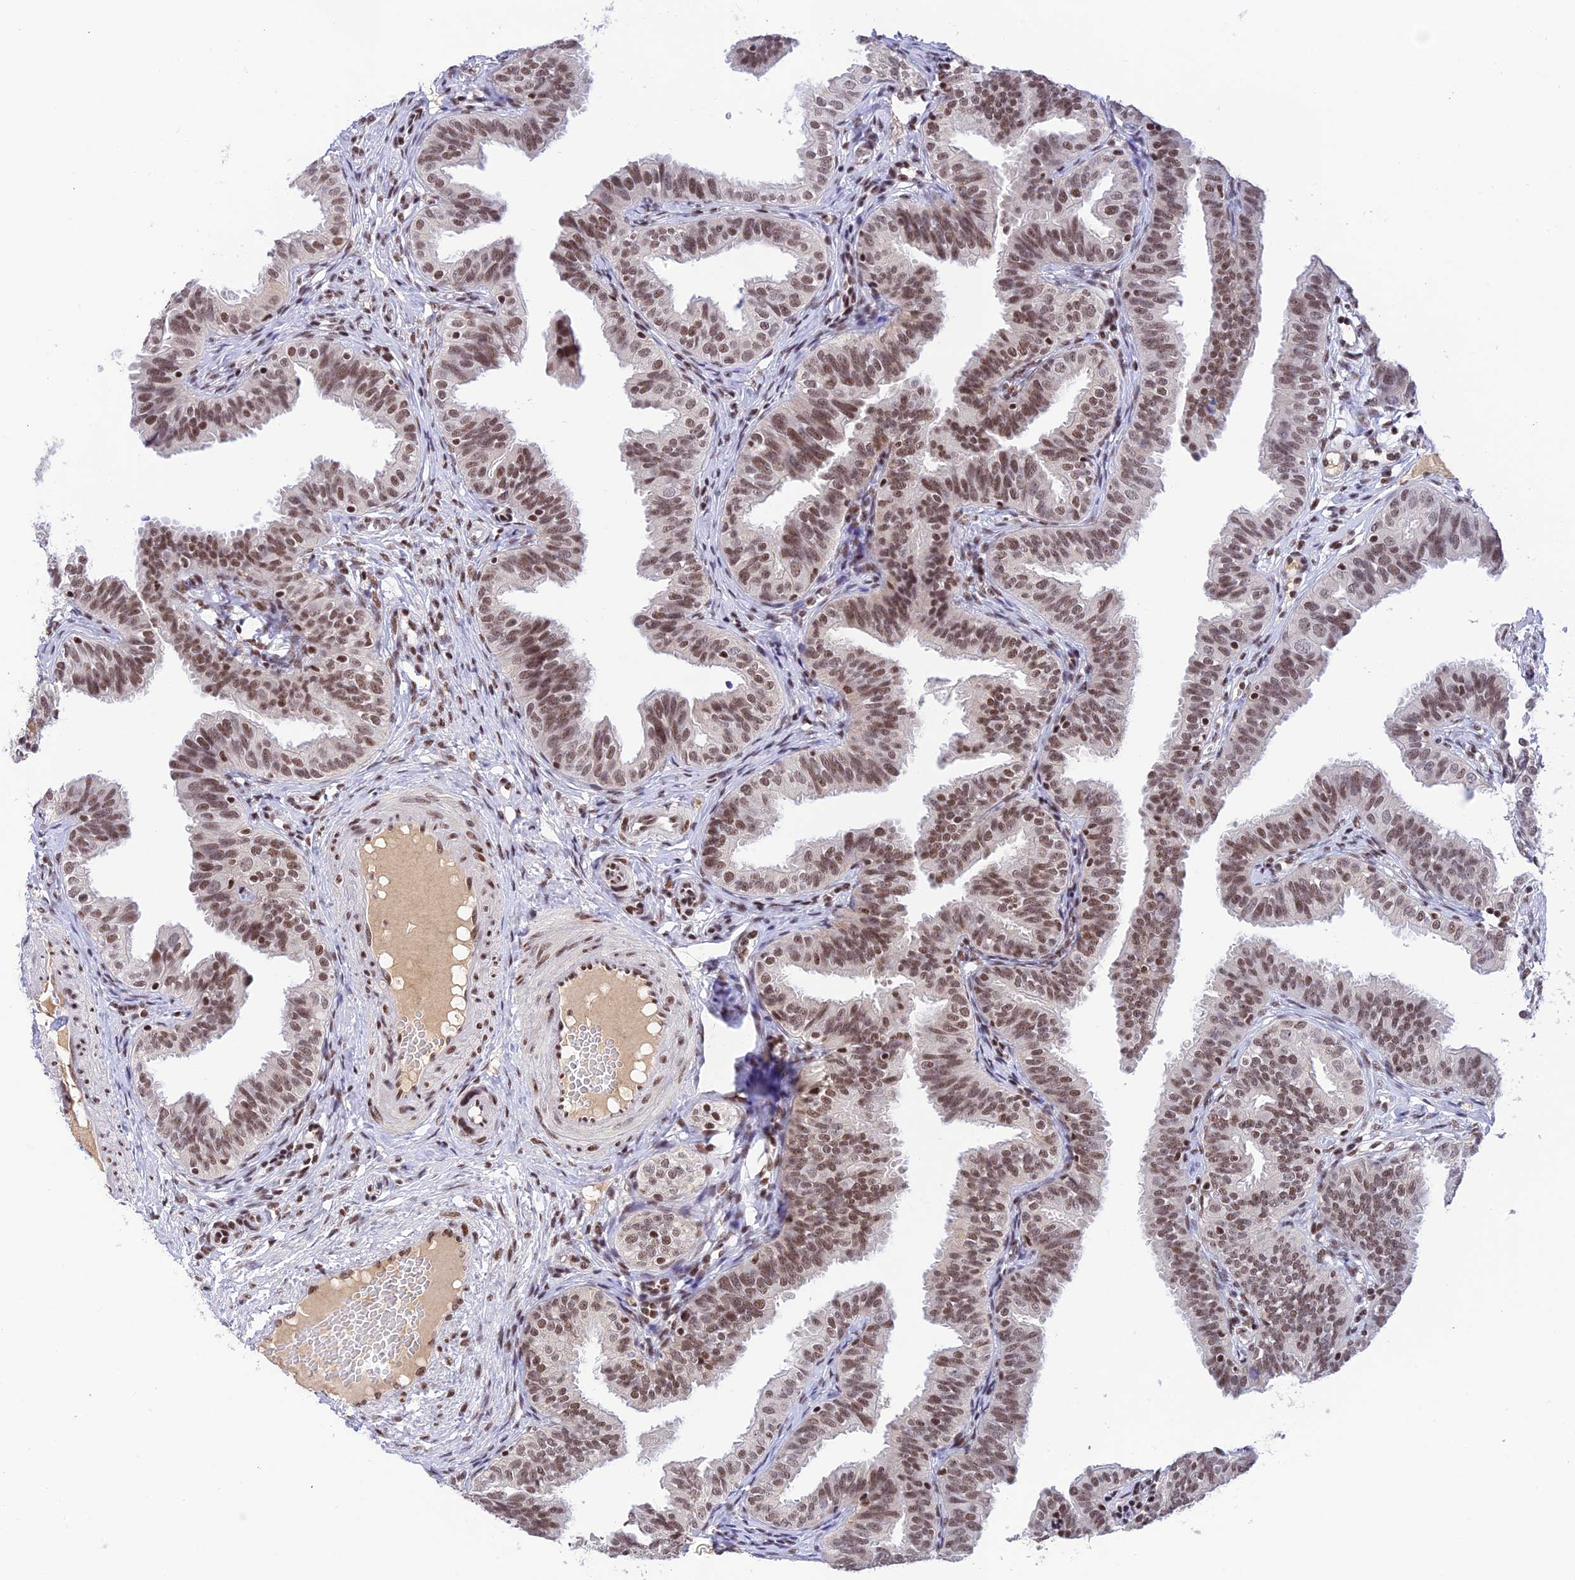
{"staining": {"intensity": "moderate", "quantity": ">75%", "location": "nuclear"}, "tissue": "fallopian tube", "cell_type": "Glandular cells", "image_type": "normal", "snomed": [{"axis": "morphology", "description": "Normal tissue, NOS"}, {"axis": "topography", "description": "Fallopian tube"}], "caption": "Human fallopian tube stained for a protein (brown) demonstrates moderate nuclear positive staining in about >75% of glandular cells.", "gene": "THAP11", "patient": {"sex": "female", "age": 35}}